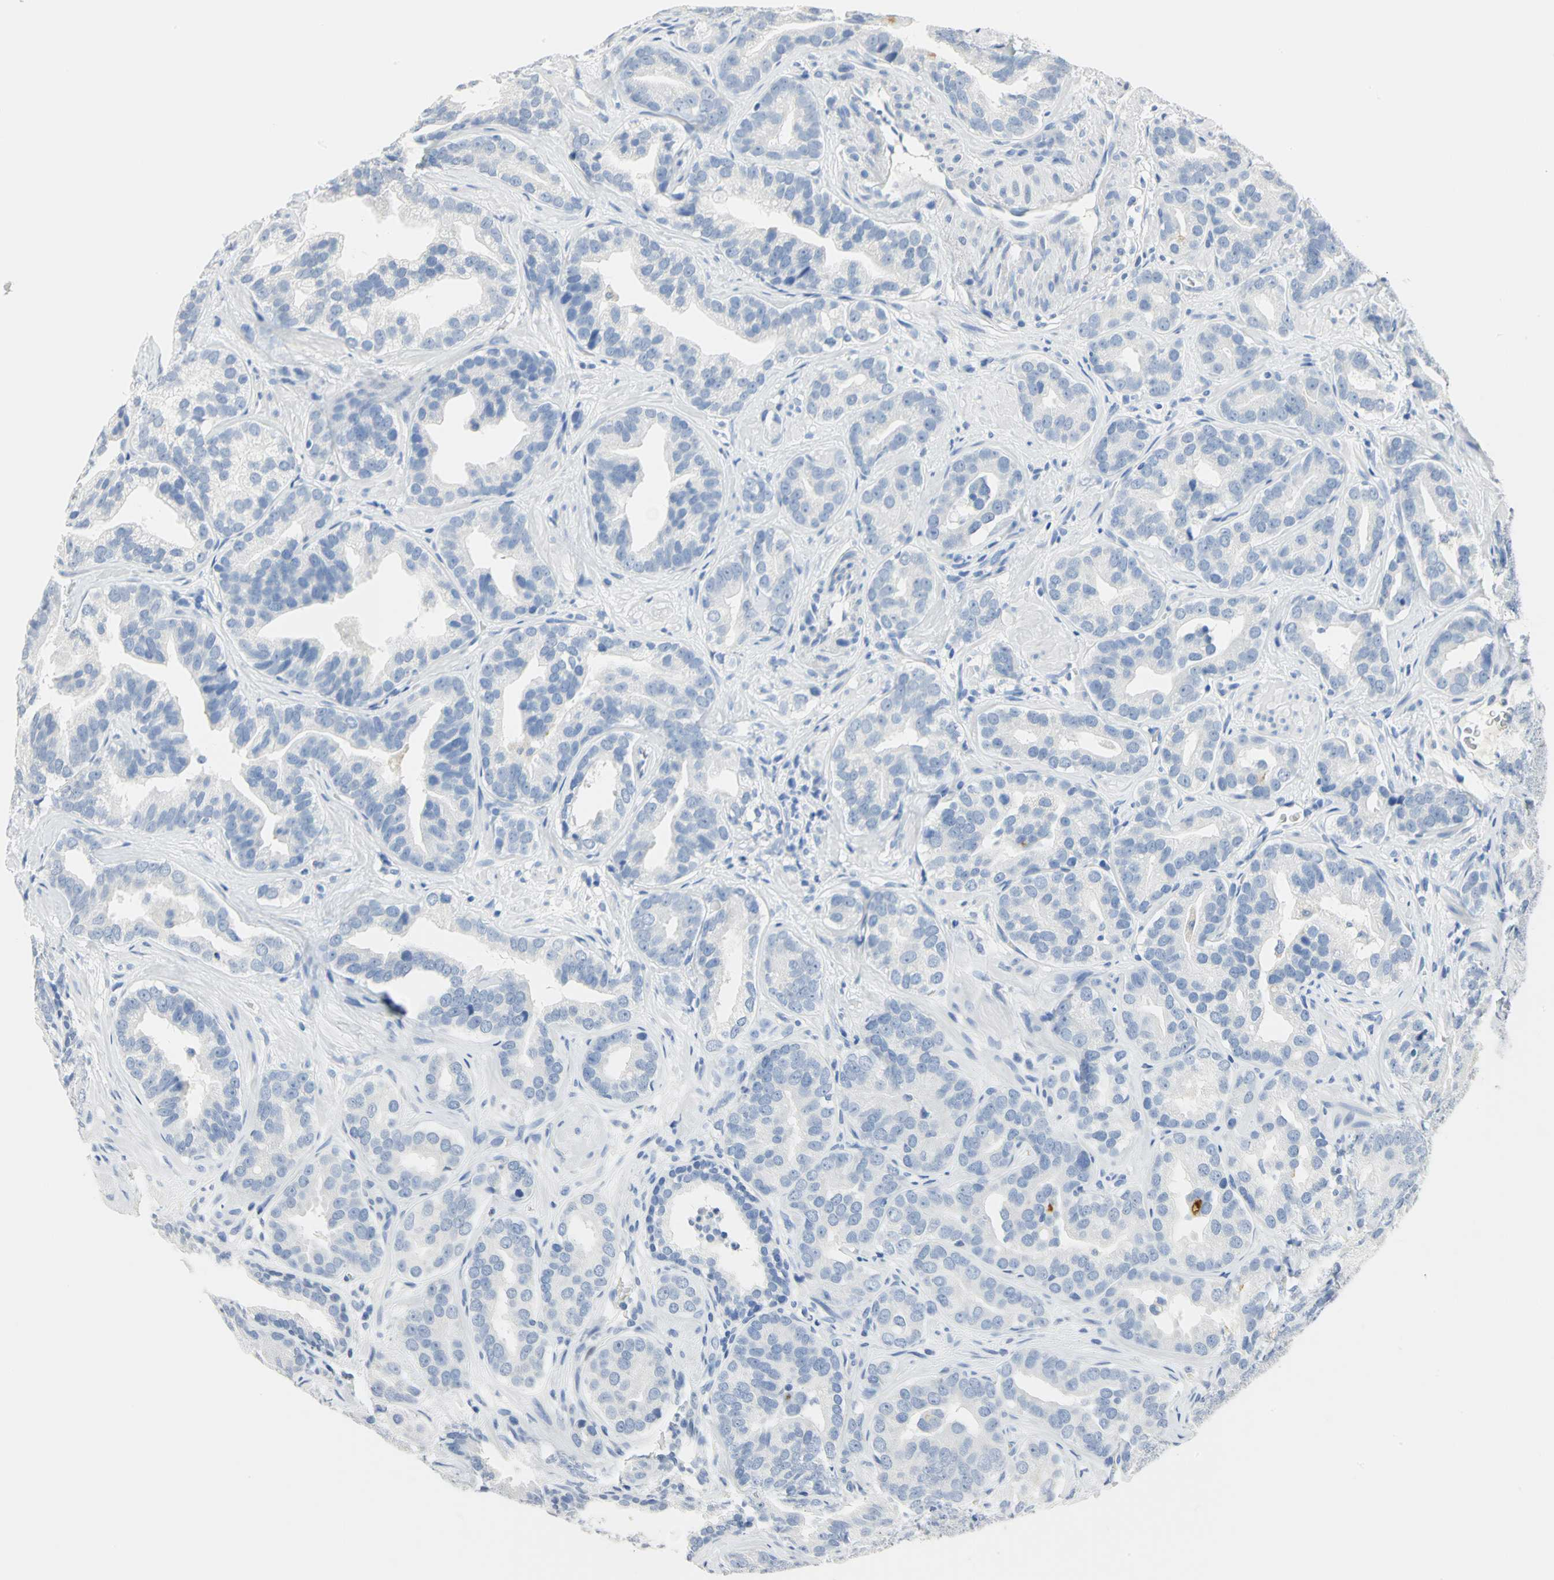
{"staining": {"intensity": "negative", "quantity": "none", "location": "none"}, "tissue": "prostate cancer", "cell_type": "Tumor cells", "image_type": "cancer", "snomed": [{"axis": "morphology", "description": "Adenocarcinoma, Low grade"}, {"axis": "topography", "description": "Prostate"}], "caption": "High power microscopy micrograph of an IHC micrograph of prostate cancer (low-grade adenocarcinoma), revealing no significant staining in tumor cells. (Stains: DAB (3,3'-diaminobenzidine) immunohistochemistry (IHC) with hematoxylin counter stain, Microscopy: brightfield microscopy at high magnification).", "gene": "CA3", "patient": {"sex": "male", "age": 59}}